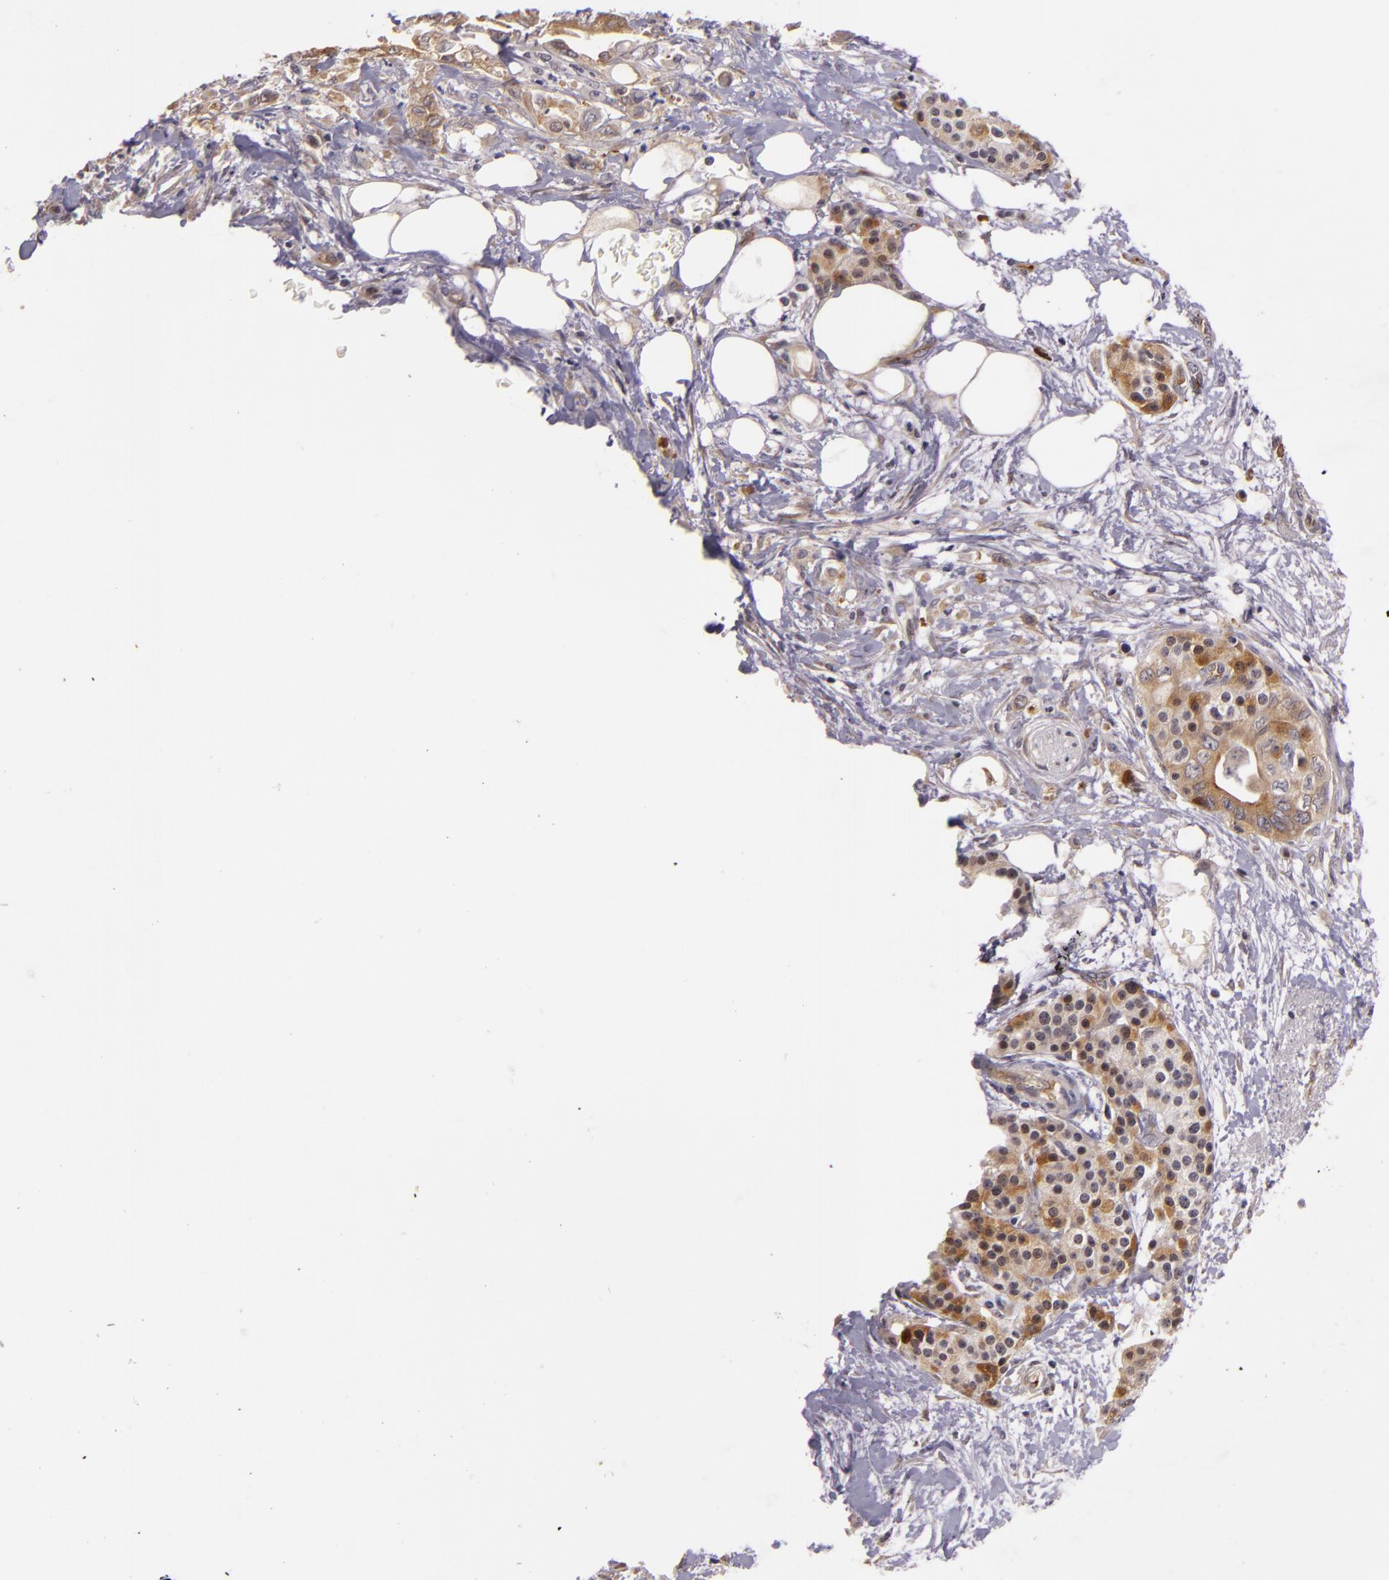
{"staining": {"intensity": "weak", "quantity": ">75%", "location": "cytoplasmic/membranous"}, "tissue": "pancreatic cancer", "cell_type": "Tumor cells", "image_type": "cancer", "snomed": [{"axis": "morphology", "description": "Adenocarcinoma, NOS"}, {"axis": "topography", "description": "Pancreas"}], "caption": "Immunohistochemical staining of pancreatic adenocarcinoma shows low levels of weak cytoplasmic/membranous protein staining in approximately >75% of tumor cells.", "gene": "SYTL4", "patient": {"sex": "female", "age": 66}}